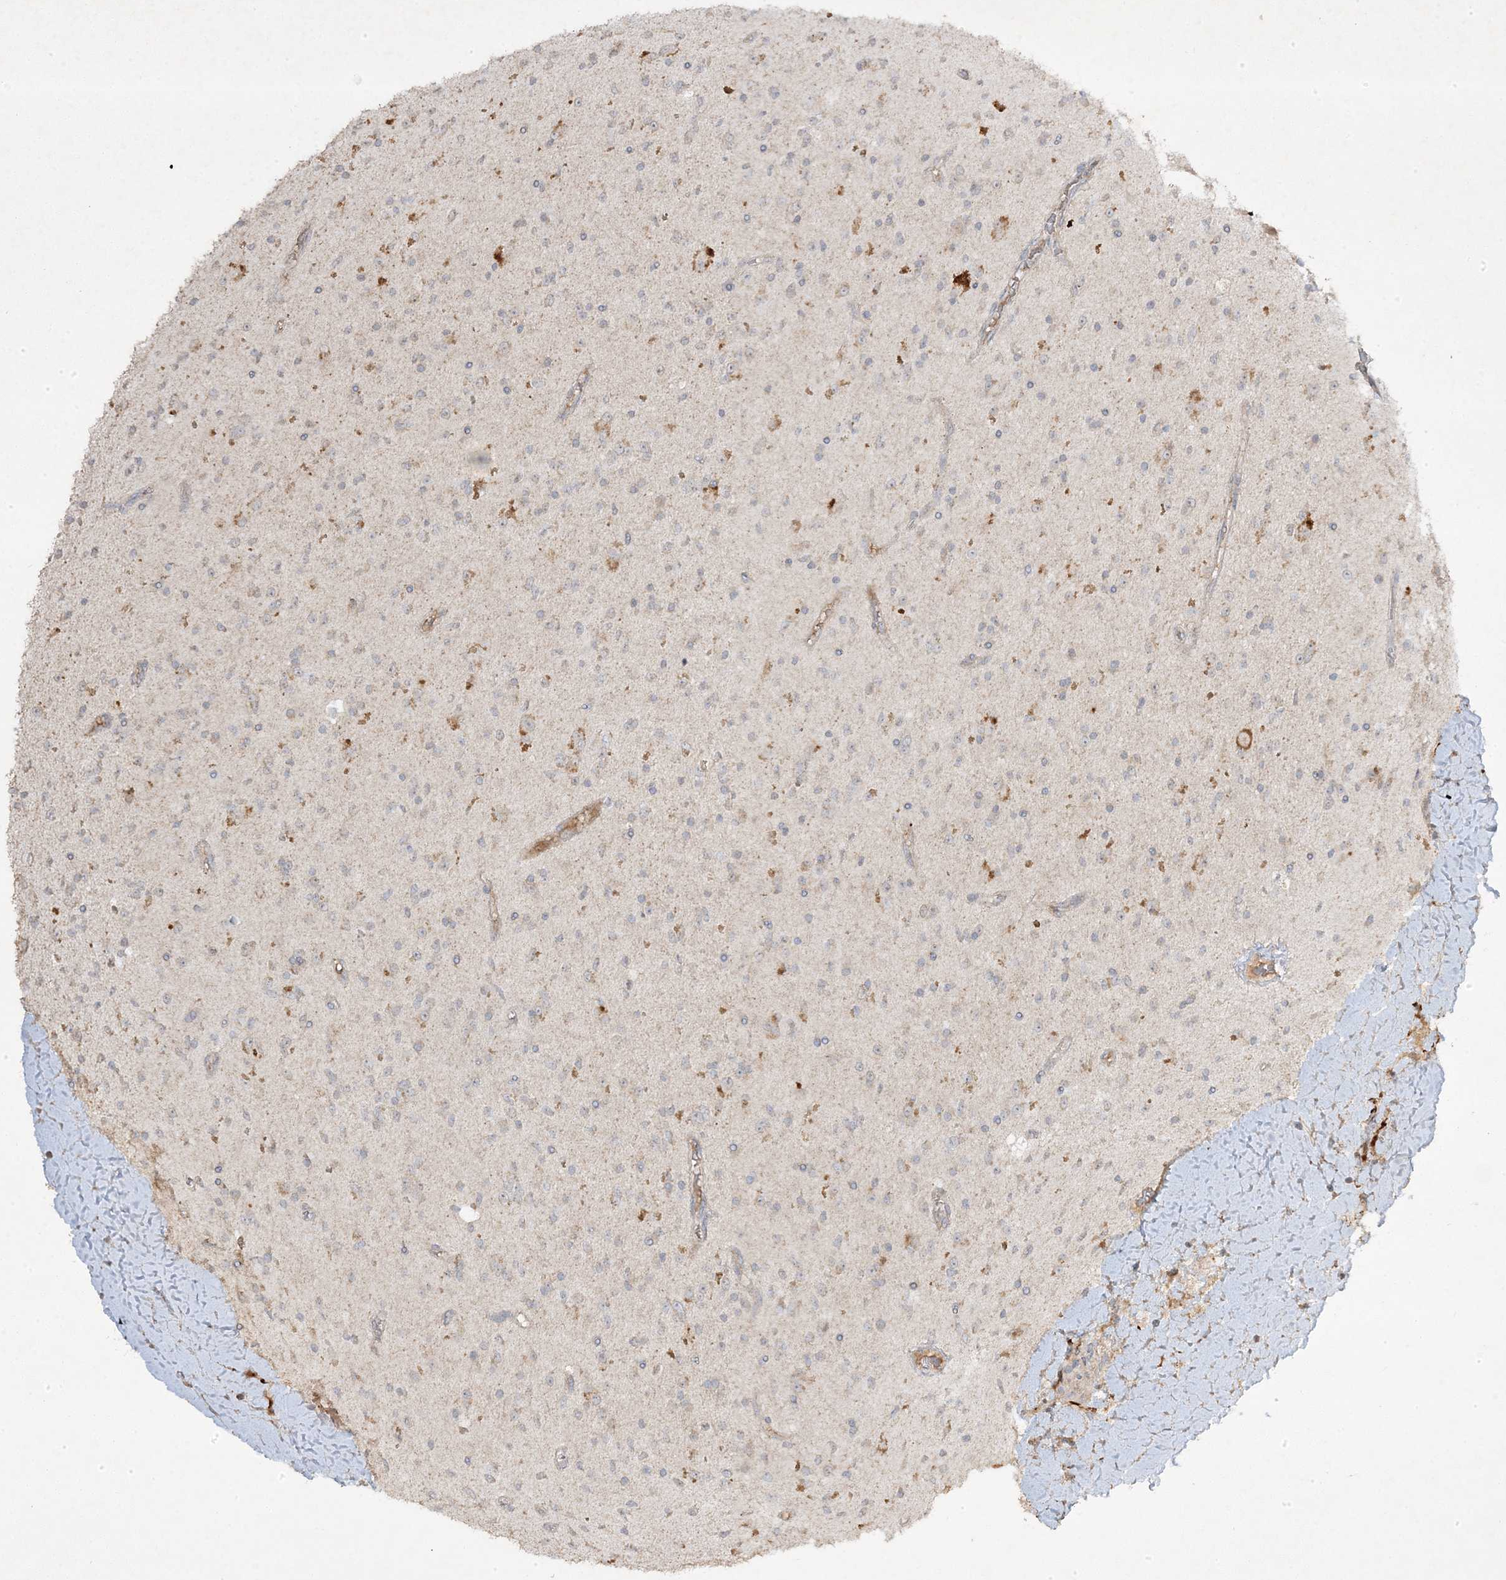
{"staining": {"intensity": "negative", "quantity": "none", "location": "none"}, "tissue": "glioma", "cell_type": "Tumor cells", "image_type": "cancer", "snomed": [{"axis": "morphology", "description": "Glioma, malignant, High grade"}, {"axis": "topography", "description": "Brain"}], "caption": "A histopathology image of human glioma is negative for staining in tumor cells.", "gene": "RGL4", "patient": {"sex": "male", "age": 34}}